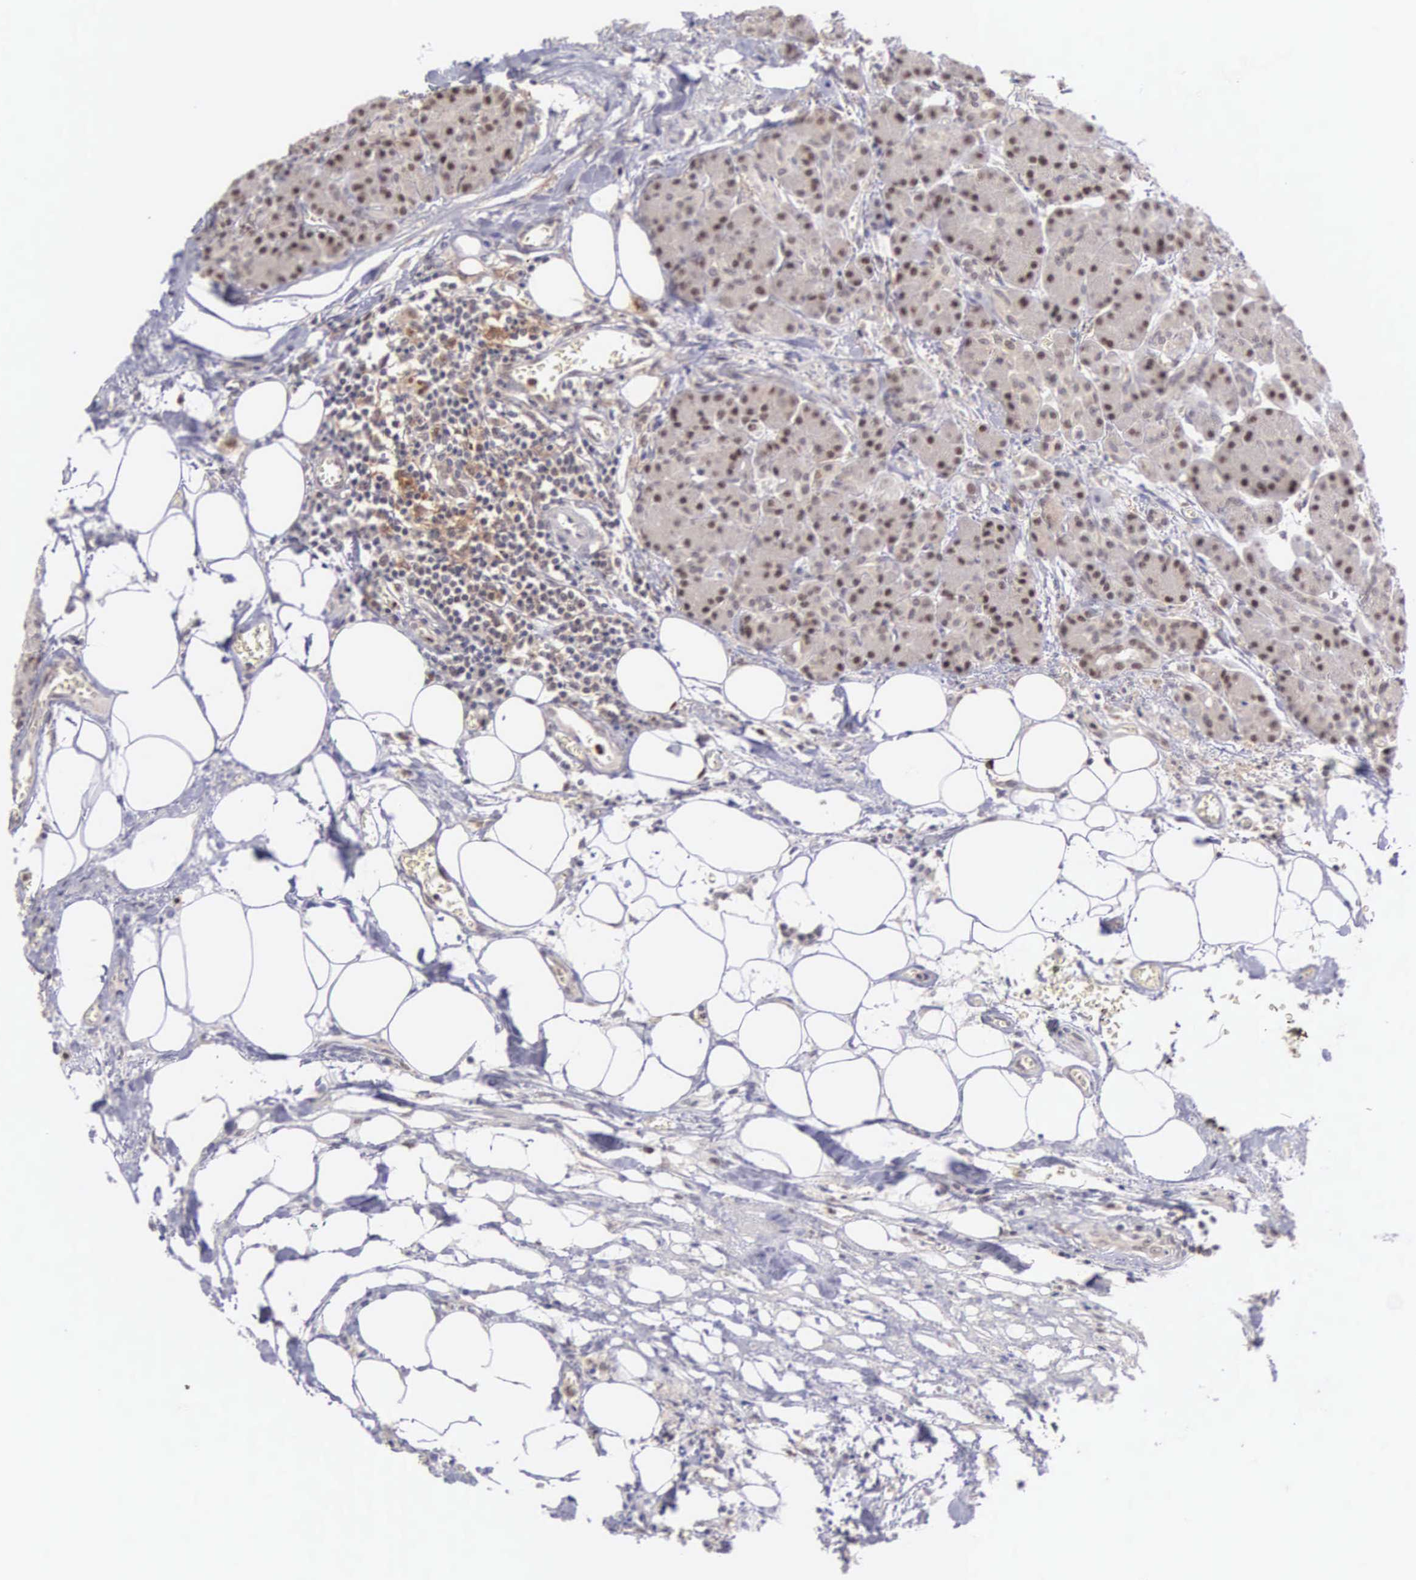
{"staining": {"intensity": "strong", "quantity": ">75%", "location": "cytoplasmic/membranous,nuclear"}, "tissue": "pancreas", "cell_type": "Exocrine glandular cells", "image_type": "normal", "snomed": [{"axis": "morphology", "description": "Normal tissue, NOS"}, {"axis": "topography", "description": "Pancreas"}], "caption": "IHC (DAB (3,3'-diaminobenzidine)) staining of unremarkable pancreas demonstrates strong cytoplasmic/membranous,nuclear protein positivity in about >75% of exocrine glandular cells. The protein of interest is stained brown, and the nuclei are stained in blue (DAB IHC with brightfield microscopy, high magnification).", "gene": "GRK3", "patient": {"sex": "male", "age": 73}}